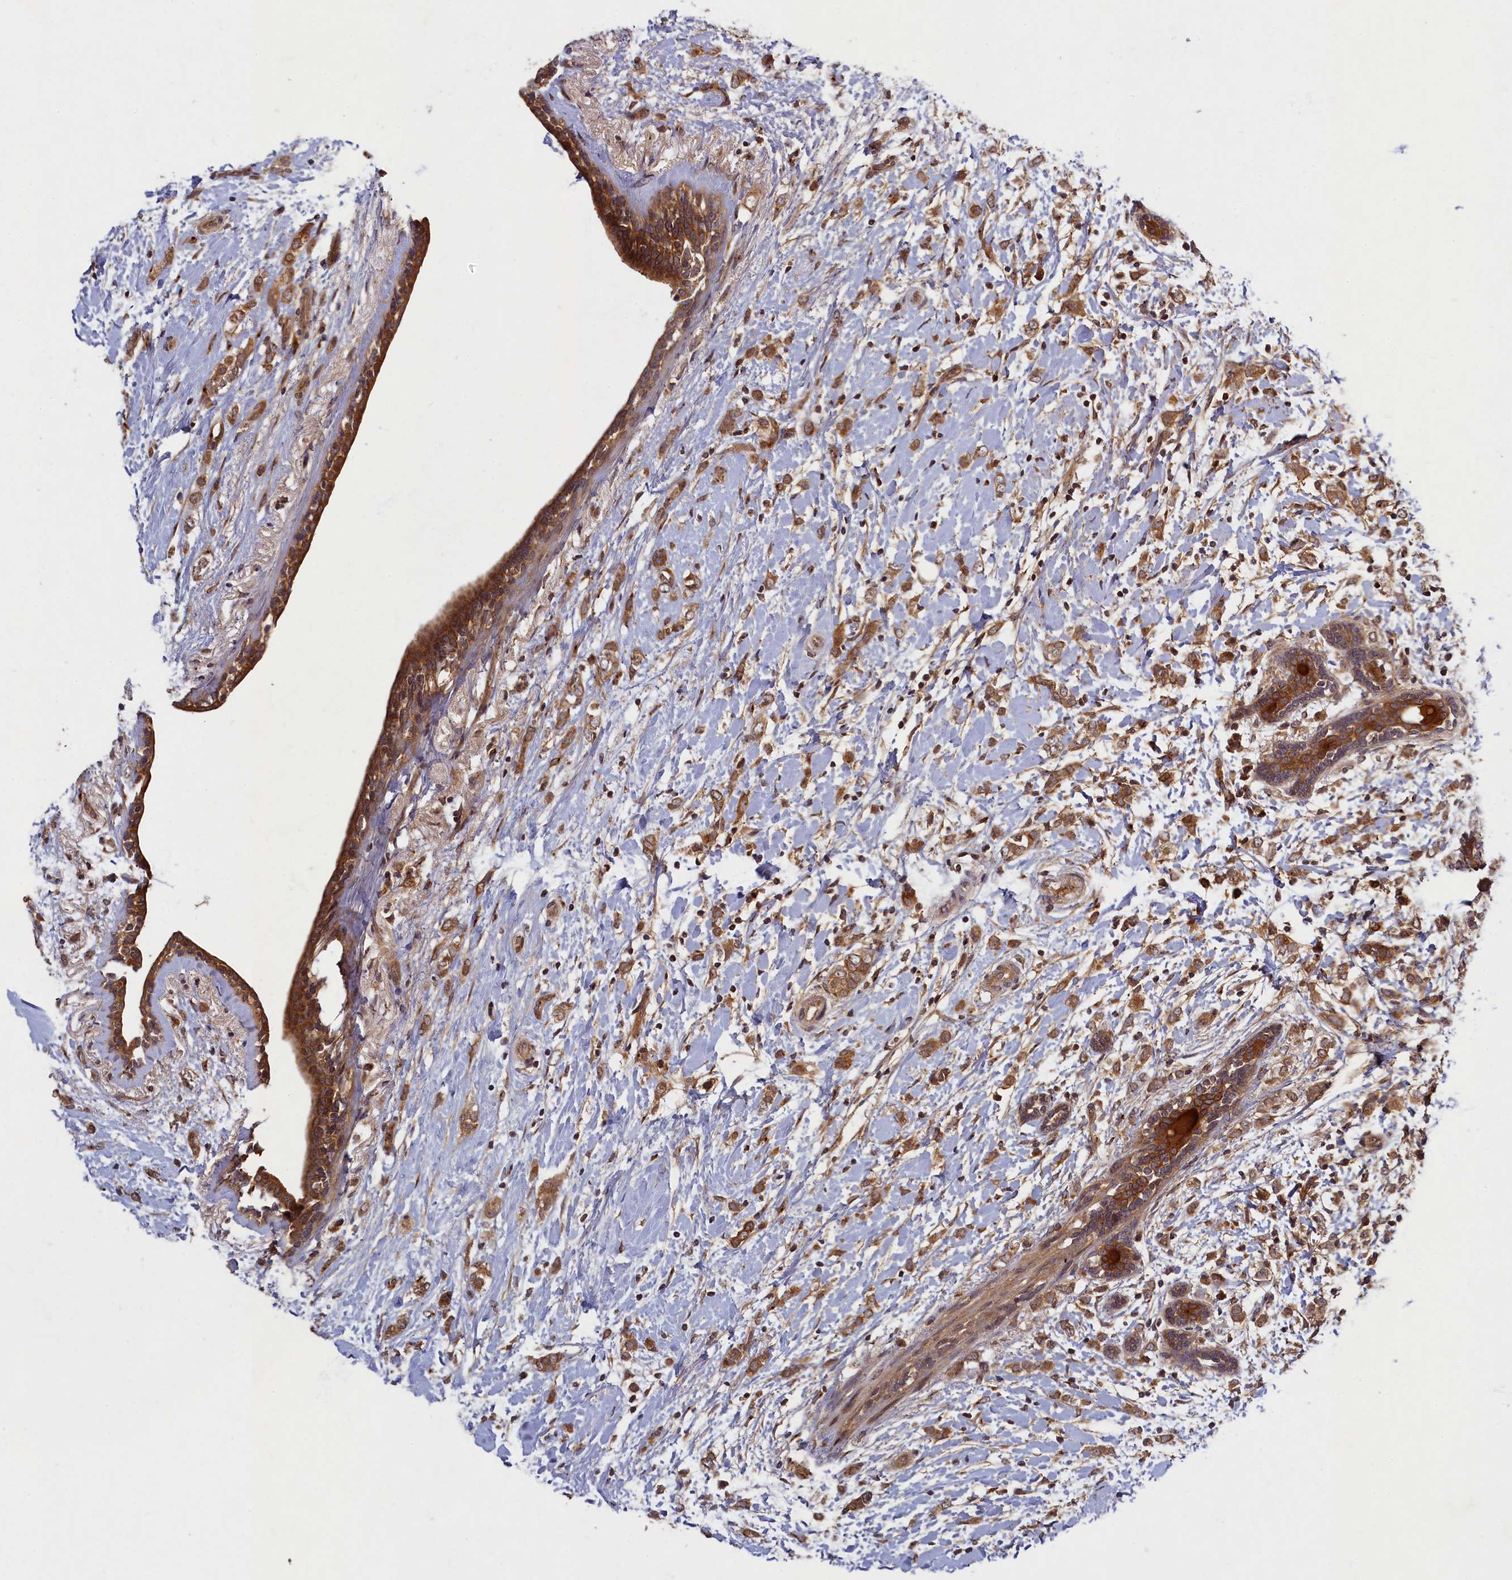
{"staining": {"intensity": "moderate", "quantity": ">75%", "location": "cytoplasmic/membranous"}, "tissue": "breast cancer", "cell_type": "Tumor cells", "image_type": "cancer", "snomed": [{"axis": "morphology", "description": "Normal tissue, NOS"}, {"axis": "morphology", "description": "Lobular carcinoma"}, {"axis": "topography", "description": "Breast"}], "caption": "Breast cancer (lobular carcinoma) tissue displays moderate cytoplasmic/membranous expression in approximately >75% of tumor cells, visualized by immunohistochemistry.", "gene": "BICD1", "patient": {"sex": "female", "age": 47}}